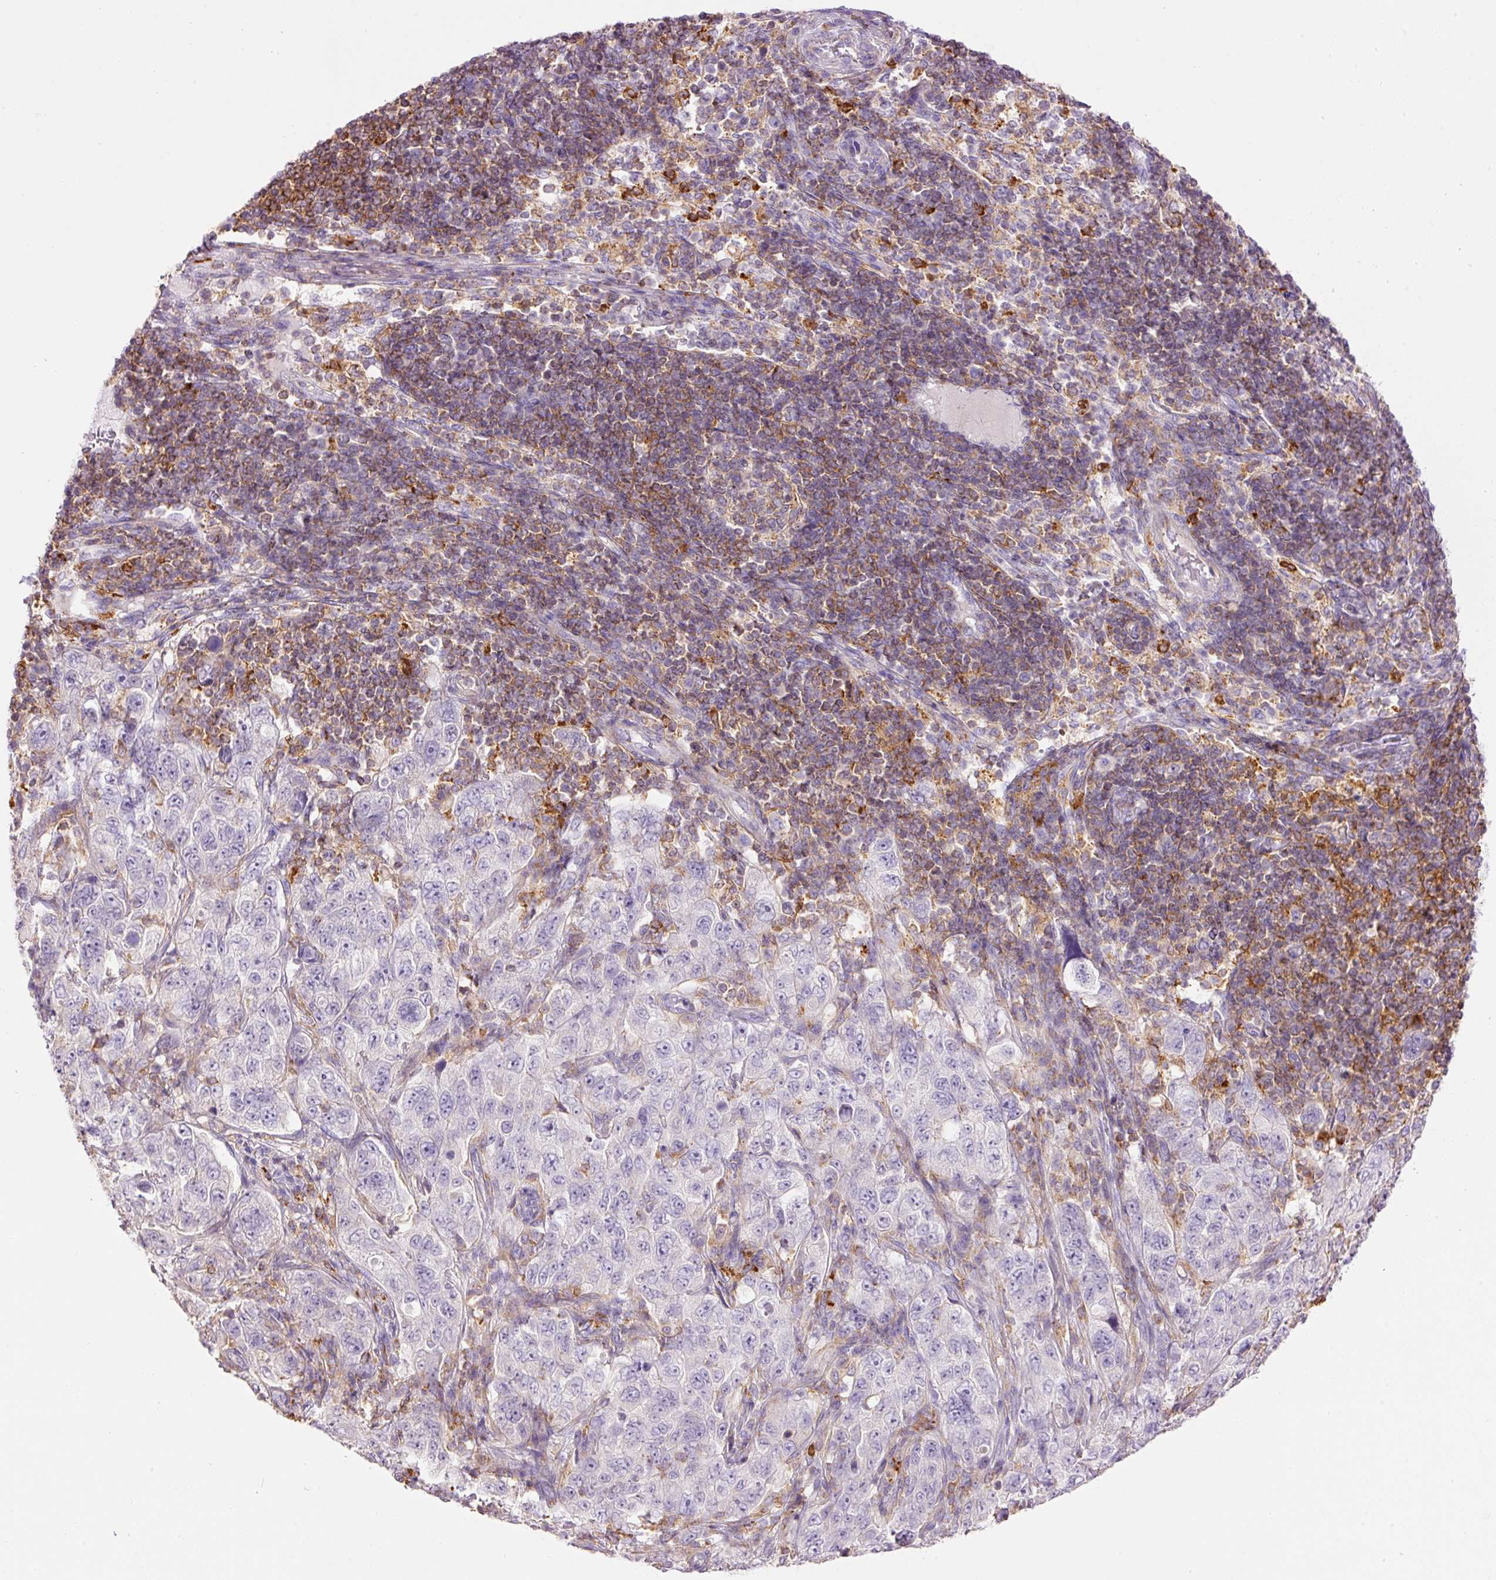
{"staining": {"intensity": "negative", "quantity": "none", "location": "none"}, "tissue": "pancreatic cancer", "cell_type": "Tumor cells", "image_type": "cancer", "snomed": [{"axis": "morphology", "description": "Adenocarcinoma, NOS"}, {"axis": "topography", "description": "Pancreas"}], "caption": "DAB (3,3'-diaminobenzidine) immunohistochemical staining of human pancreatic adenocarcinoma exhibits no significant staining in tumor cells.", "gene": "DOK6", "patient": {"sex": "male", "age": 68}}